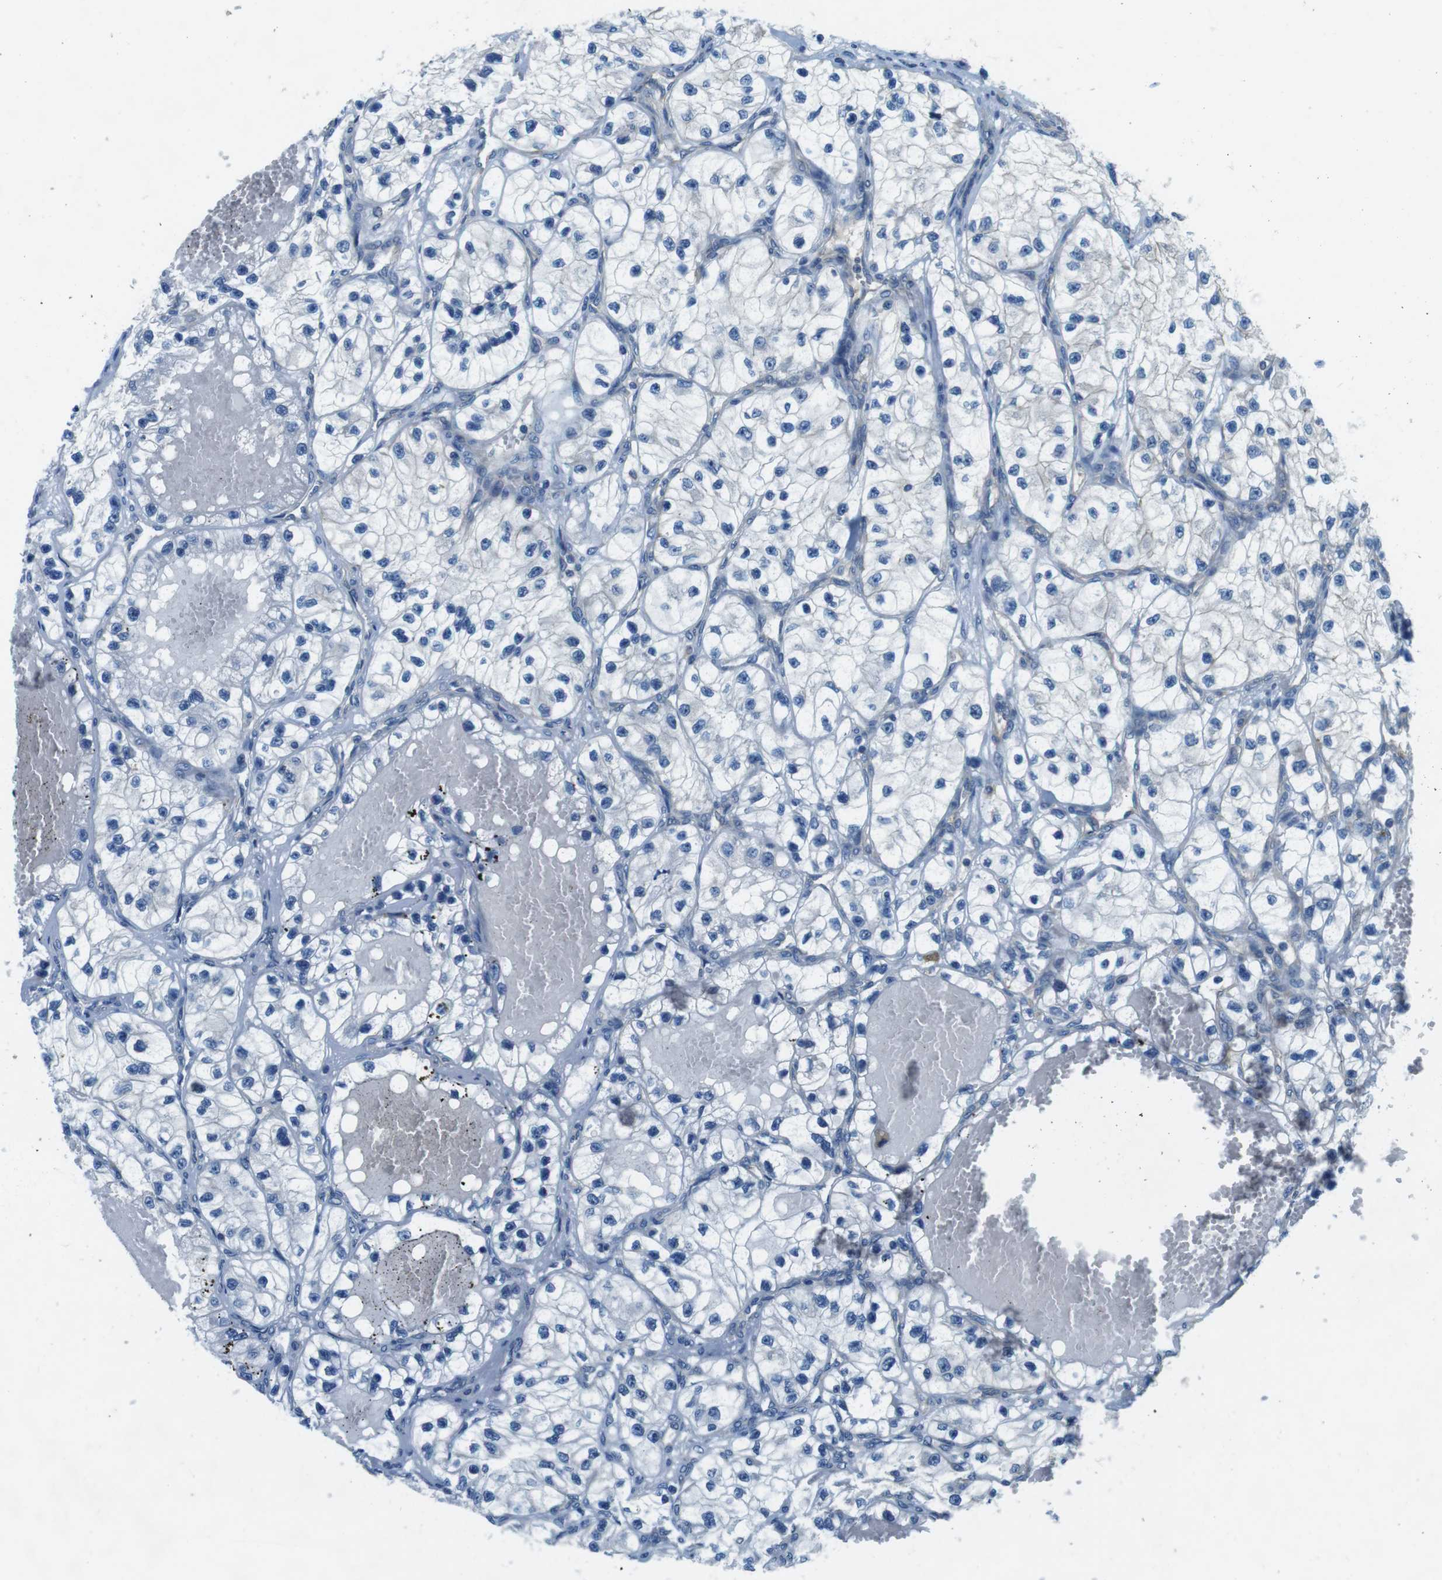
{"staining": {"intensity": "negative", "quantity": "none", "location": "none"}, "tissue": "renal cancer", "cell_type": "Tumor cells", "image_type": "cancer", "snomed": [{"axis": "morphology", "description": "Adenocarcinoma, NOS"}, {"axis": "topography", "description": "Kidney"}], "caption": "Immunohistochemical staining of human adenocarcinoma (renal) exhibits no significant positivity in tumor cells.", "gene": "DENND4C", "patient": {"sex": "female", "age": 57}}